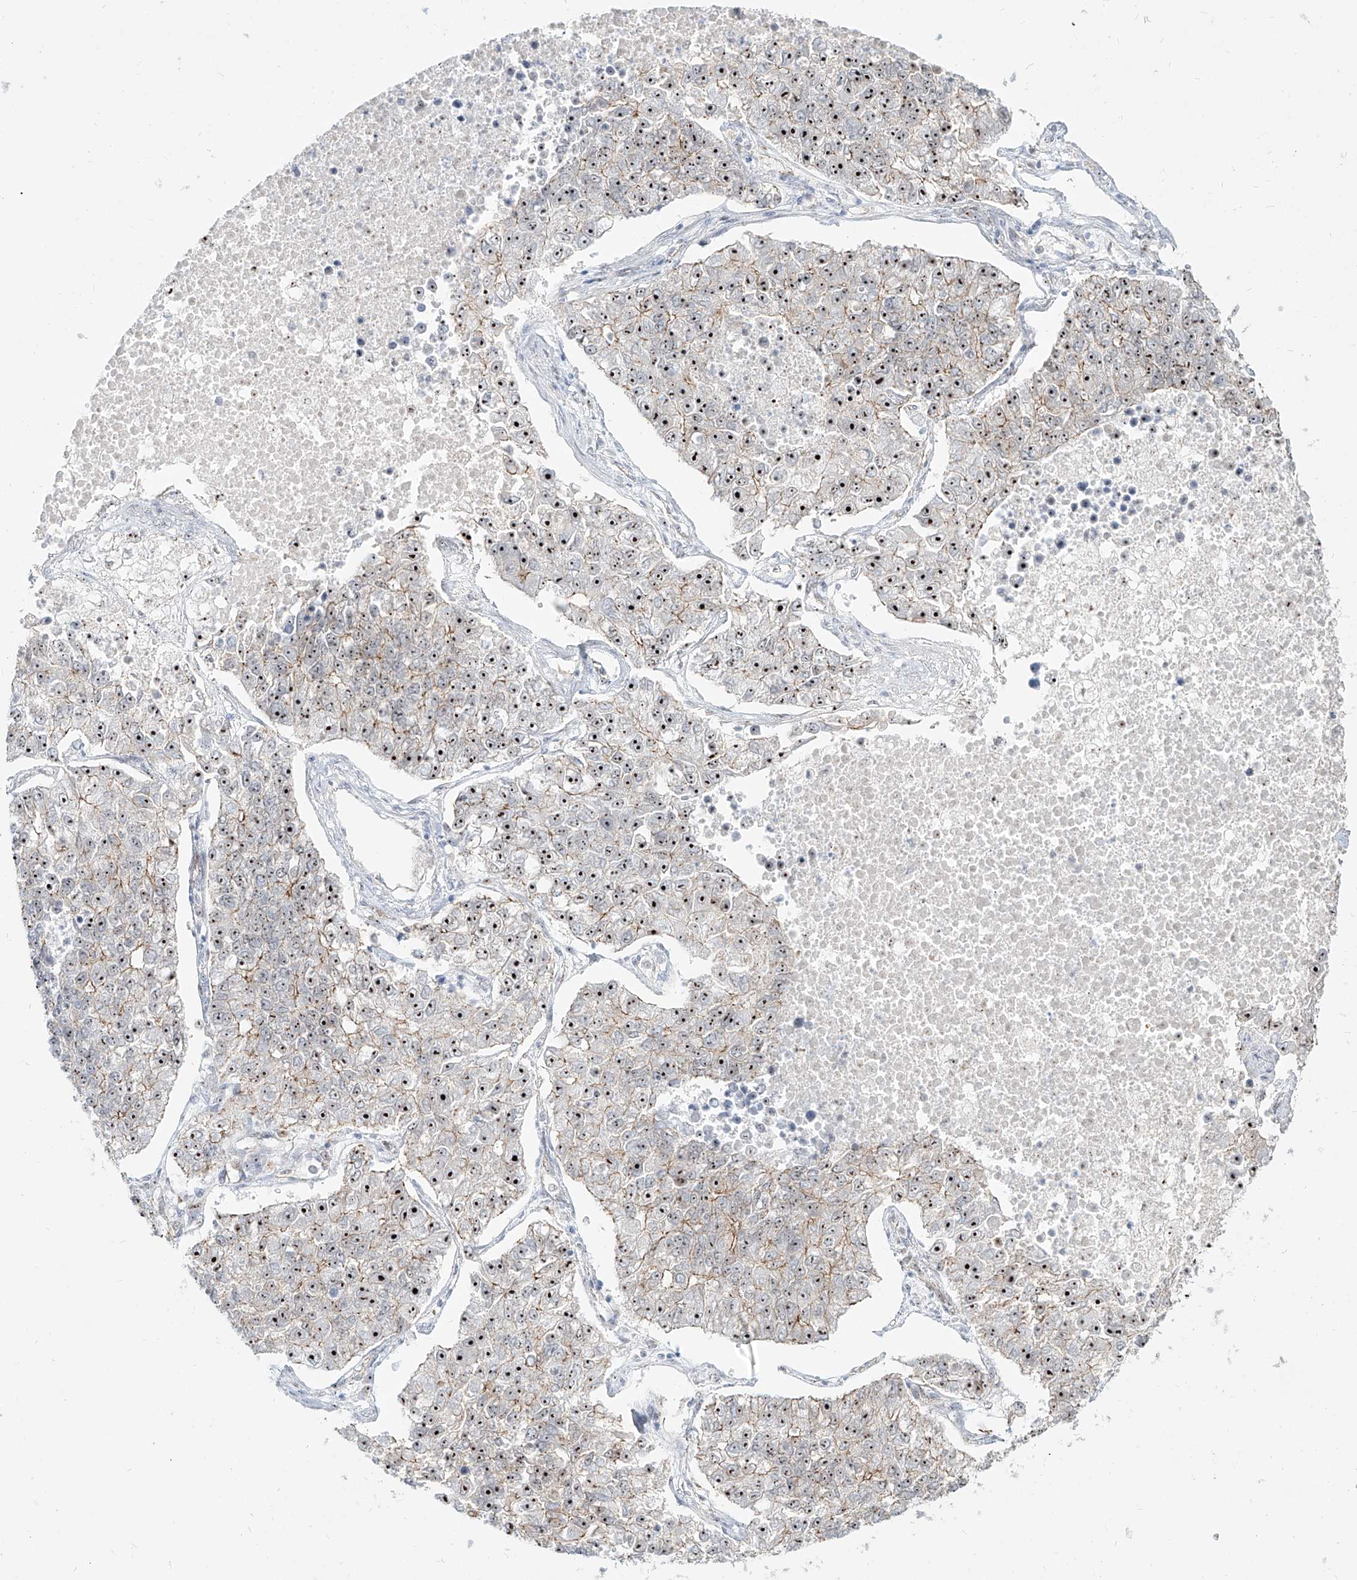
{"staining": {"intensity": "strong", "quantity": ">75%", "location": "nuclear"}, "tissue": "lung cancer", "cell_type": "Tumor cells", "image_type": "cancer", "snomed": [{"axis": "morphology", "description": "Adenocarcinoma, NOS"}, {"axis": "topography", "description": "Lung"}], "caption": "Immunohistochemical staining of human lung adenocarcinoma shows strong nuclear protein positivity in approximately >75% of tumor cells.", "gene": "ZNF710", "patient": {"sex": "male", "age": 49}}